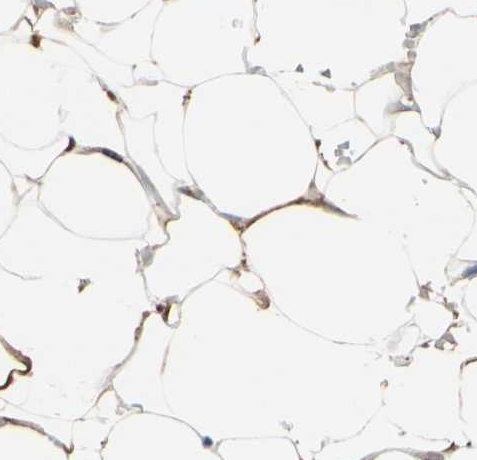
{"staining": {"intensity": "moderate", "quantity": ">75%", "location": "cytoplasmic/membranous,nuclear"}, "tissue": "adipose tissue", "cell_type": "Adipocytes", "image_type": "normal", "snomed": [{"axis": "morphology", "description": "Normal tissue, NOS"}, {"axis": "topography", "description": "Peripheral nerve tissue"}], "caption": "Protein expression analysis of benign human adipose tissue reveals moderate cytoplasmic/membranous,nuclear staining in approximately >75% of adipocytes.", "gene": "HSF1", "patient": {"sex": "male", "age": 70}}